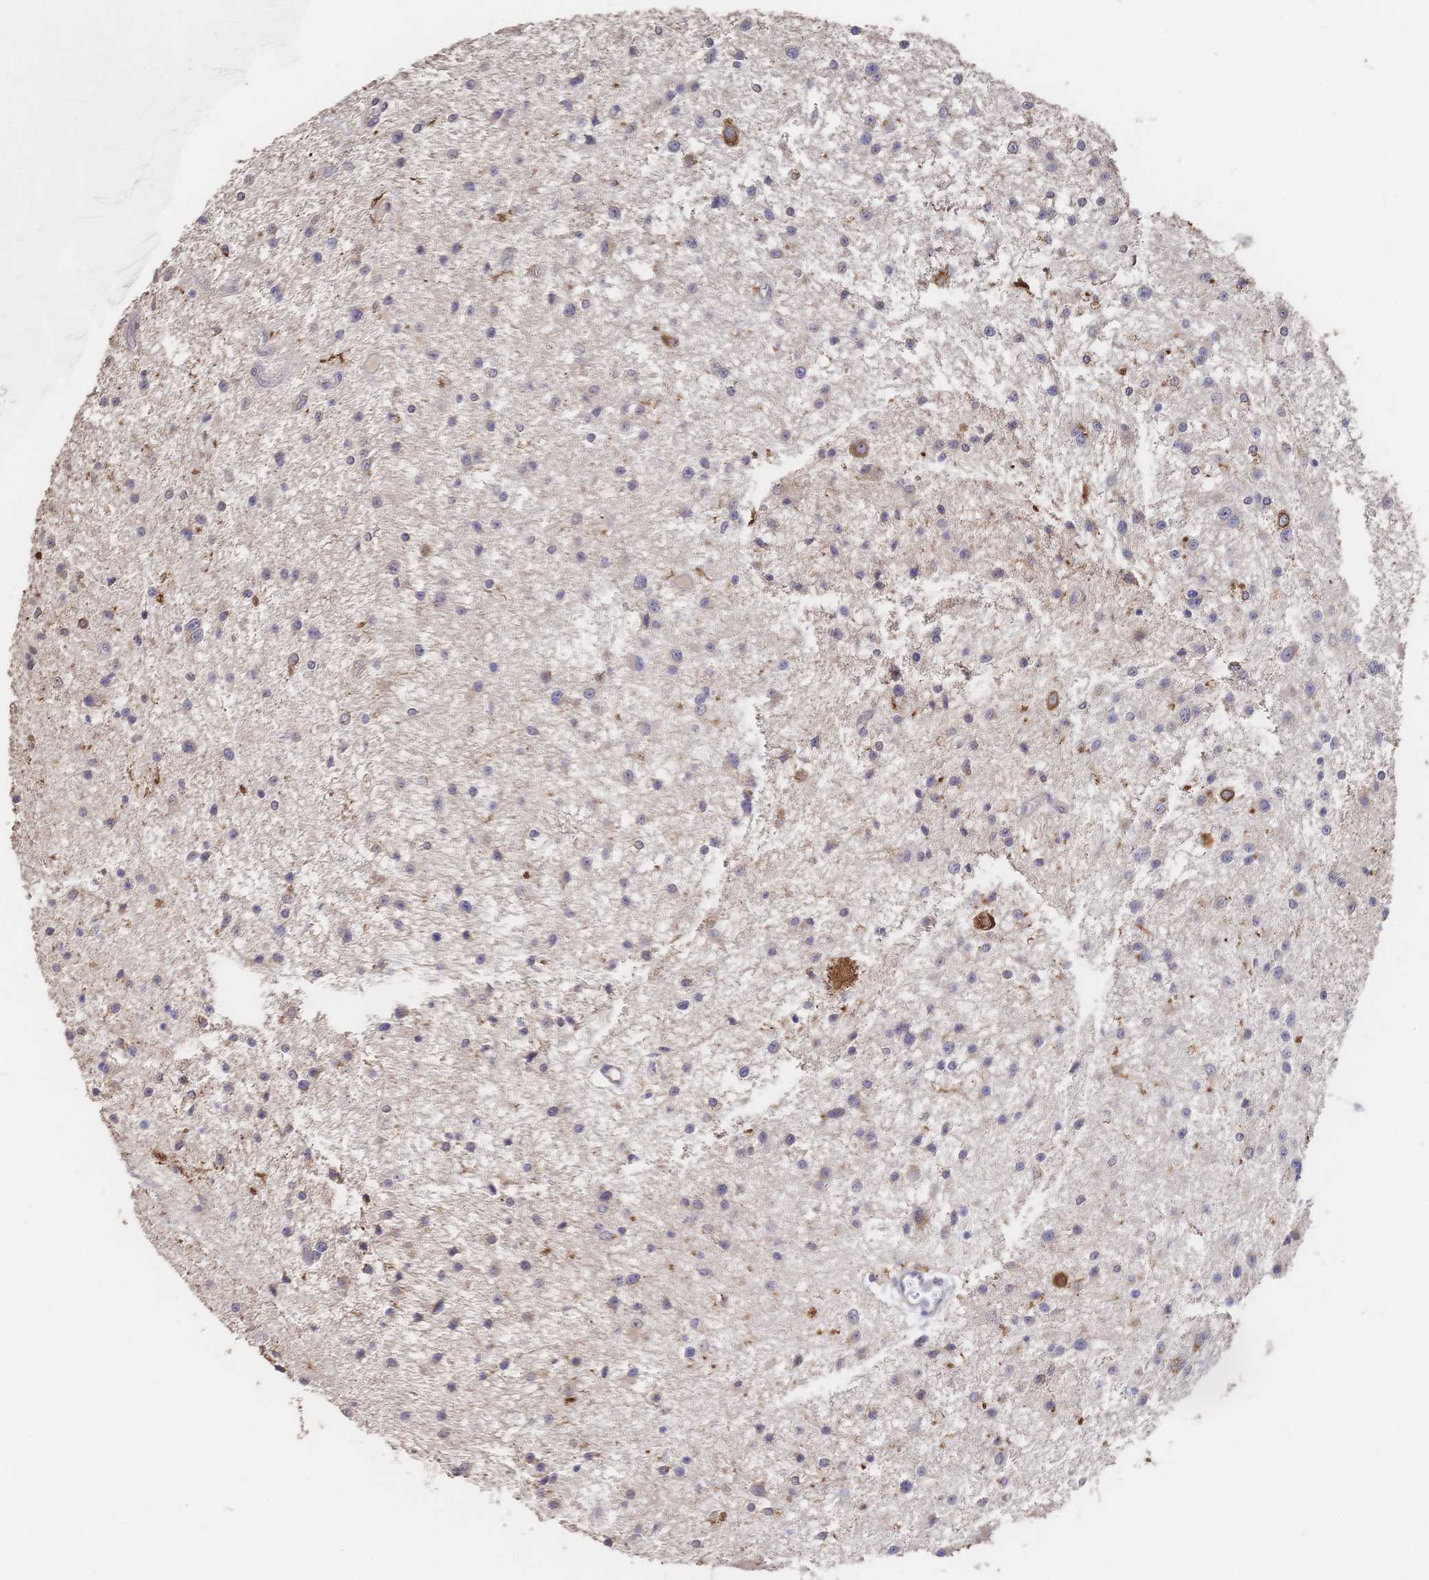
{"staining": {"intensity": "moderate", "quantity": "<25%", "location": "cytoplasmic/membranous"}, "tissue": "glioma", "cell_type": "Tumor cells", "image_type": "cancer", "snomed": [{"axis": "morphology", "description": "Glioma, malignant, Low grade"}, {"axis": "topography", "description": "Brain"}], "caption": "Immunohistochemical staining of human glioma shows low levels of moderate cytoplasmic/membranous protein expression in approximately <25% of tumor cells. The staining was performed using DAB, with brown indicating positive protein expression. Nuclei are stained blue with hematoxylin.", "gene": "DNAJA4", "patient": {"sex": "male", "age": 43}}